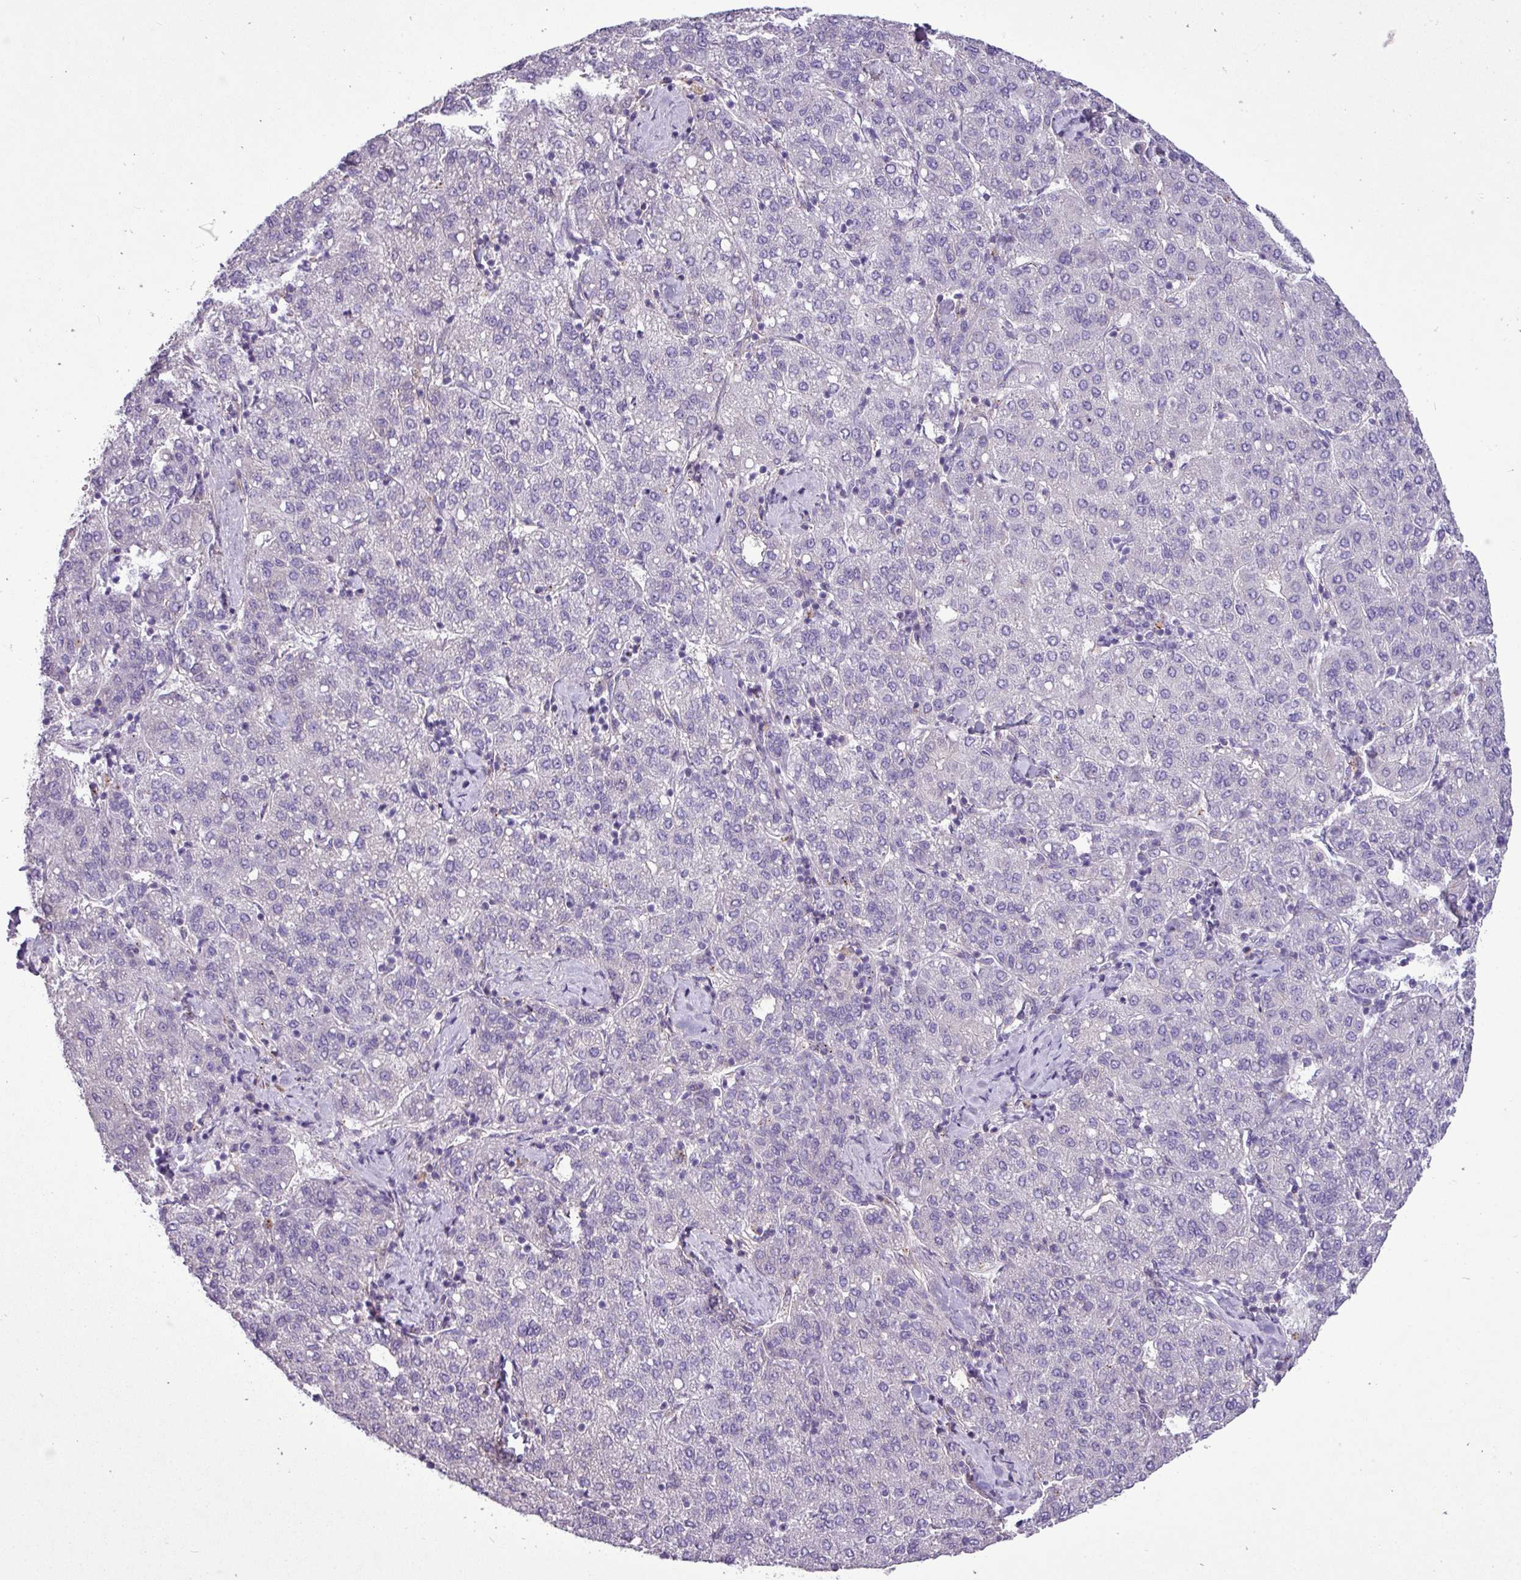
{"staining": {"intensity": "negative", "quantity": "none", "location": "none"}, "tissue": "liver cancer", "cell_type": "Tumor cells", "image_type": "cancer", "snomed": [{"axis": "morphology", "description": "Carcinoma, Hepatocellular, NOS"}, {"axis": "topography", "description": "Liver"}], "caption": "Tumor cells show no significant protein staining in liver cancer.", "gene": "CD248", "patient": {"sex": "male", "age": 65}}